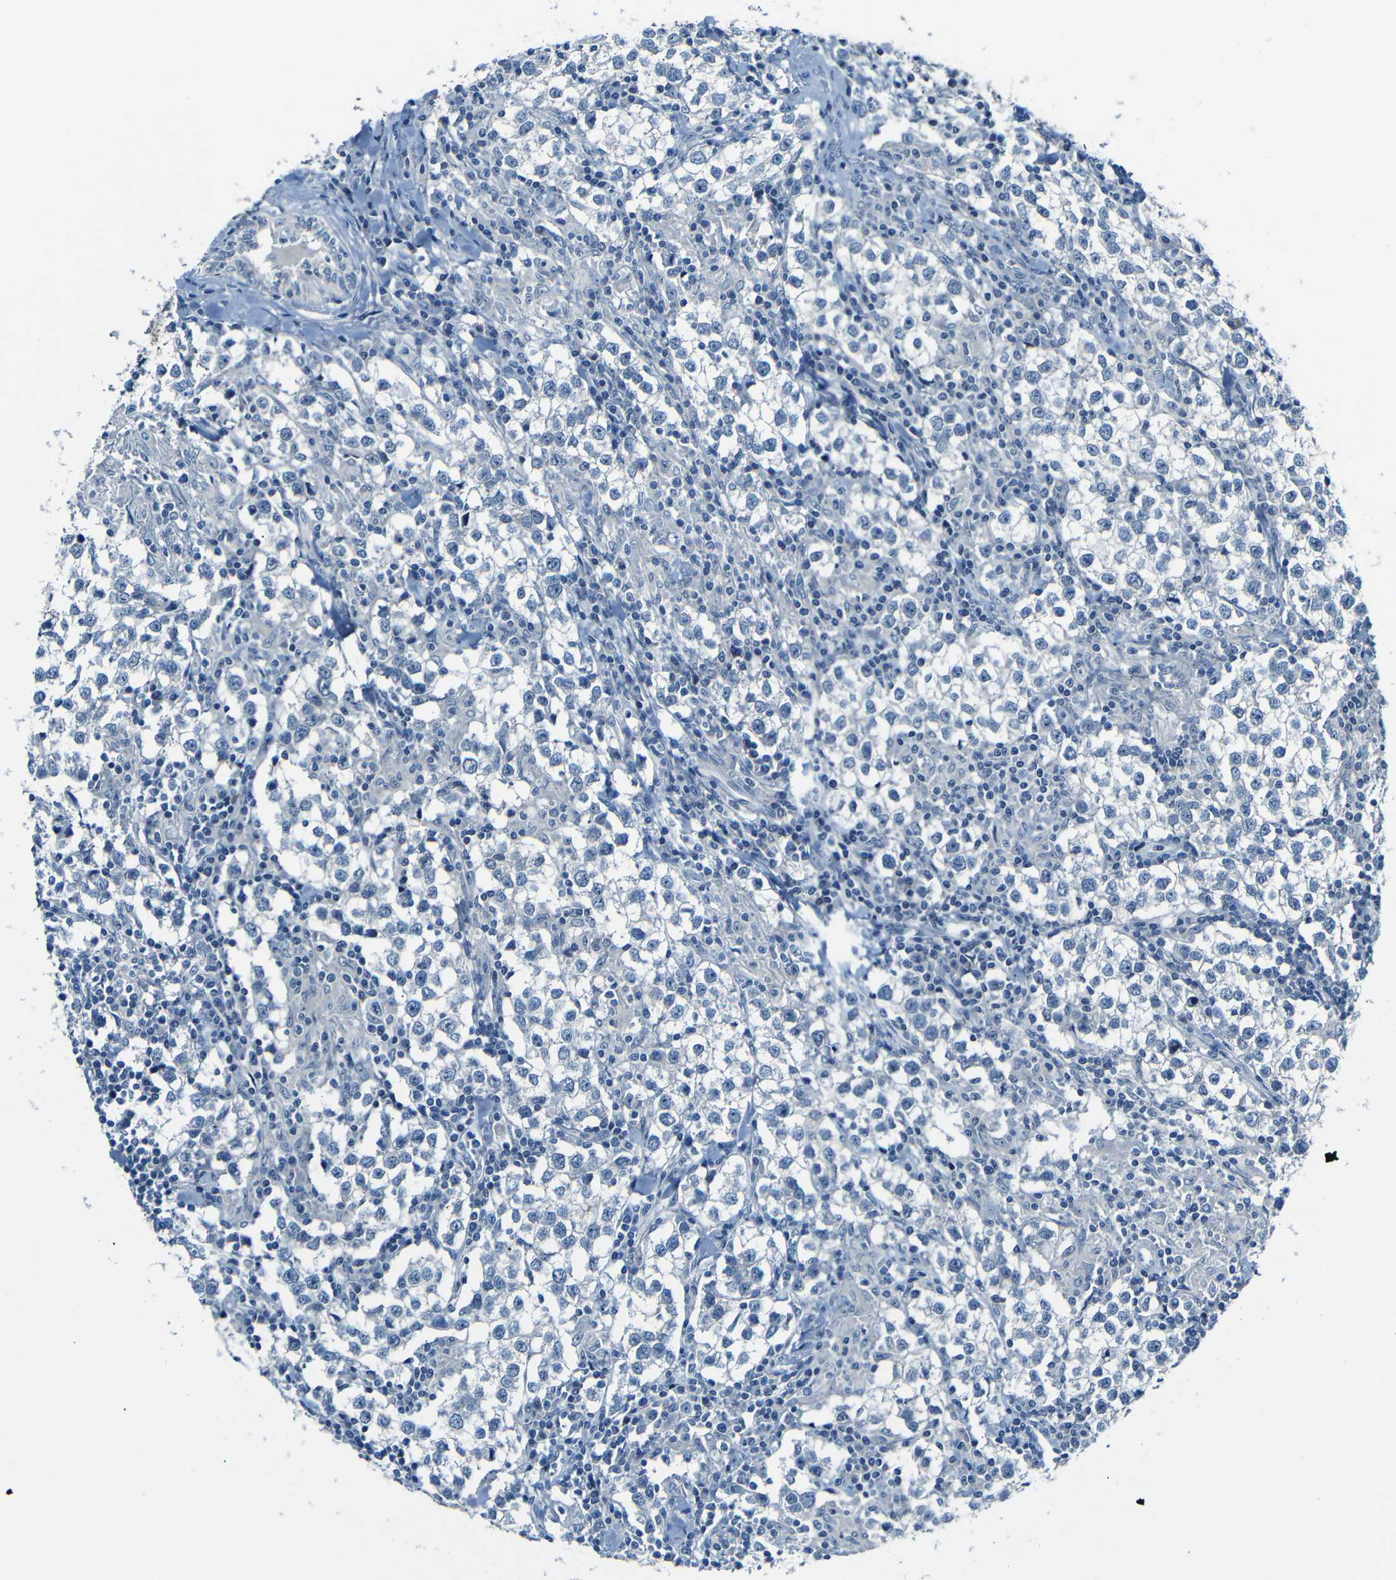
{"staining": {"intensity": "negative", "quantity": "none", "location": "none"}, "tissue": "testis cancer", "cell_type": "Tumor cells", "image_type": "cancer", "snomed": [{"axis": "morphology", "description": "Seminoma, NOS"}, {"axis": "morphology", "description": "Carcinoma, Embryonal, NOS"}, {"axis": "topography", "description": "Testis"}], "caption": "Immunohistochemistry (IHC) of testis cancer (embryonal carcinoma) displays no positivity in tumor cells.", "gene": "ANK3", "patient": {"sex": "male", "age": 36}}